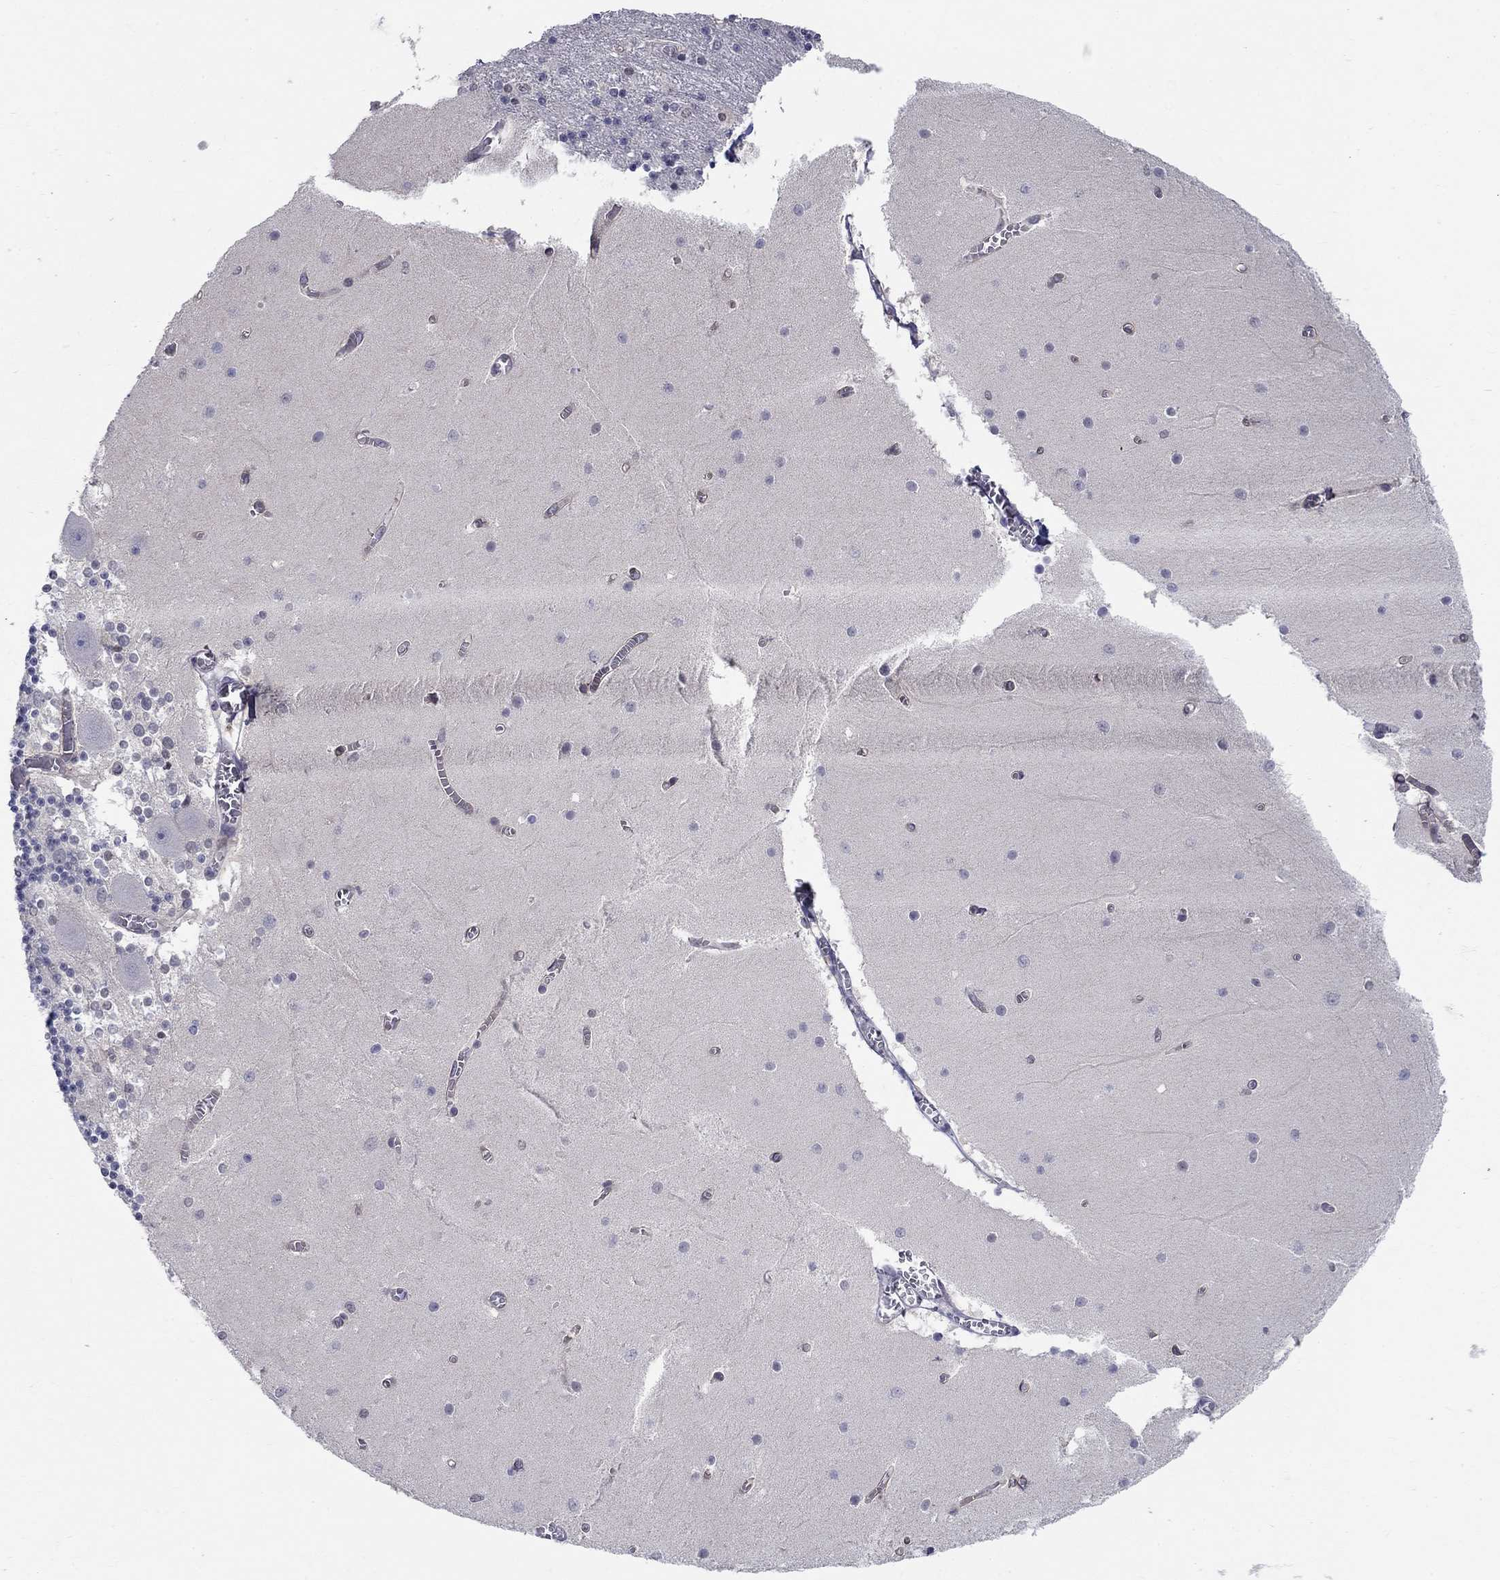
{"staining": {"intensity": "negative", "quantity": "none", "location": "none"}, "tissue": "cerebellum", "cell_type": "Cells in granular layer", "image_type": "normal", "snomed": [{"axis": "morphology", "description": "Normal tissue, NOS"}, {"axis": "topography", "description": "Cerebellum"}], "caption": "Cells in granular layer are negative for protein expression in benign human cerebellum. (DAB (3,3'-diaminobenzidine) immunohistochemistry visualized using brightfield microscopy, high magnification).", "gene": "EGFLAM", "patient": {"sex": "female", "age": 28}}